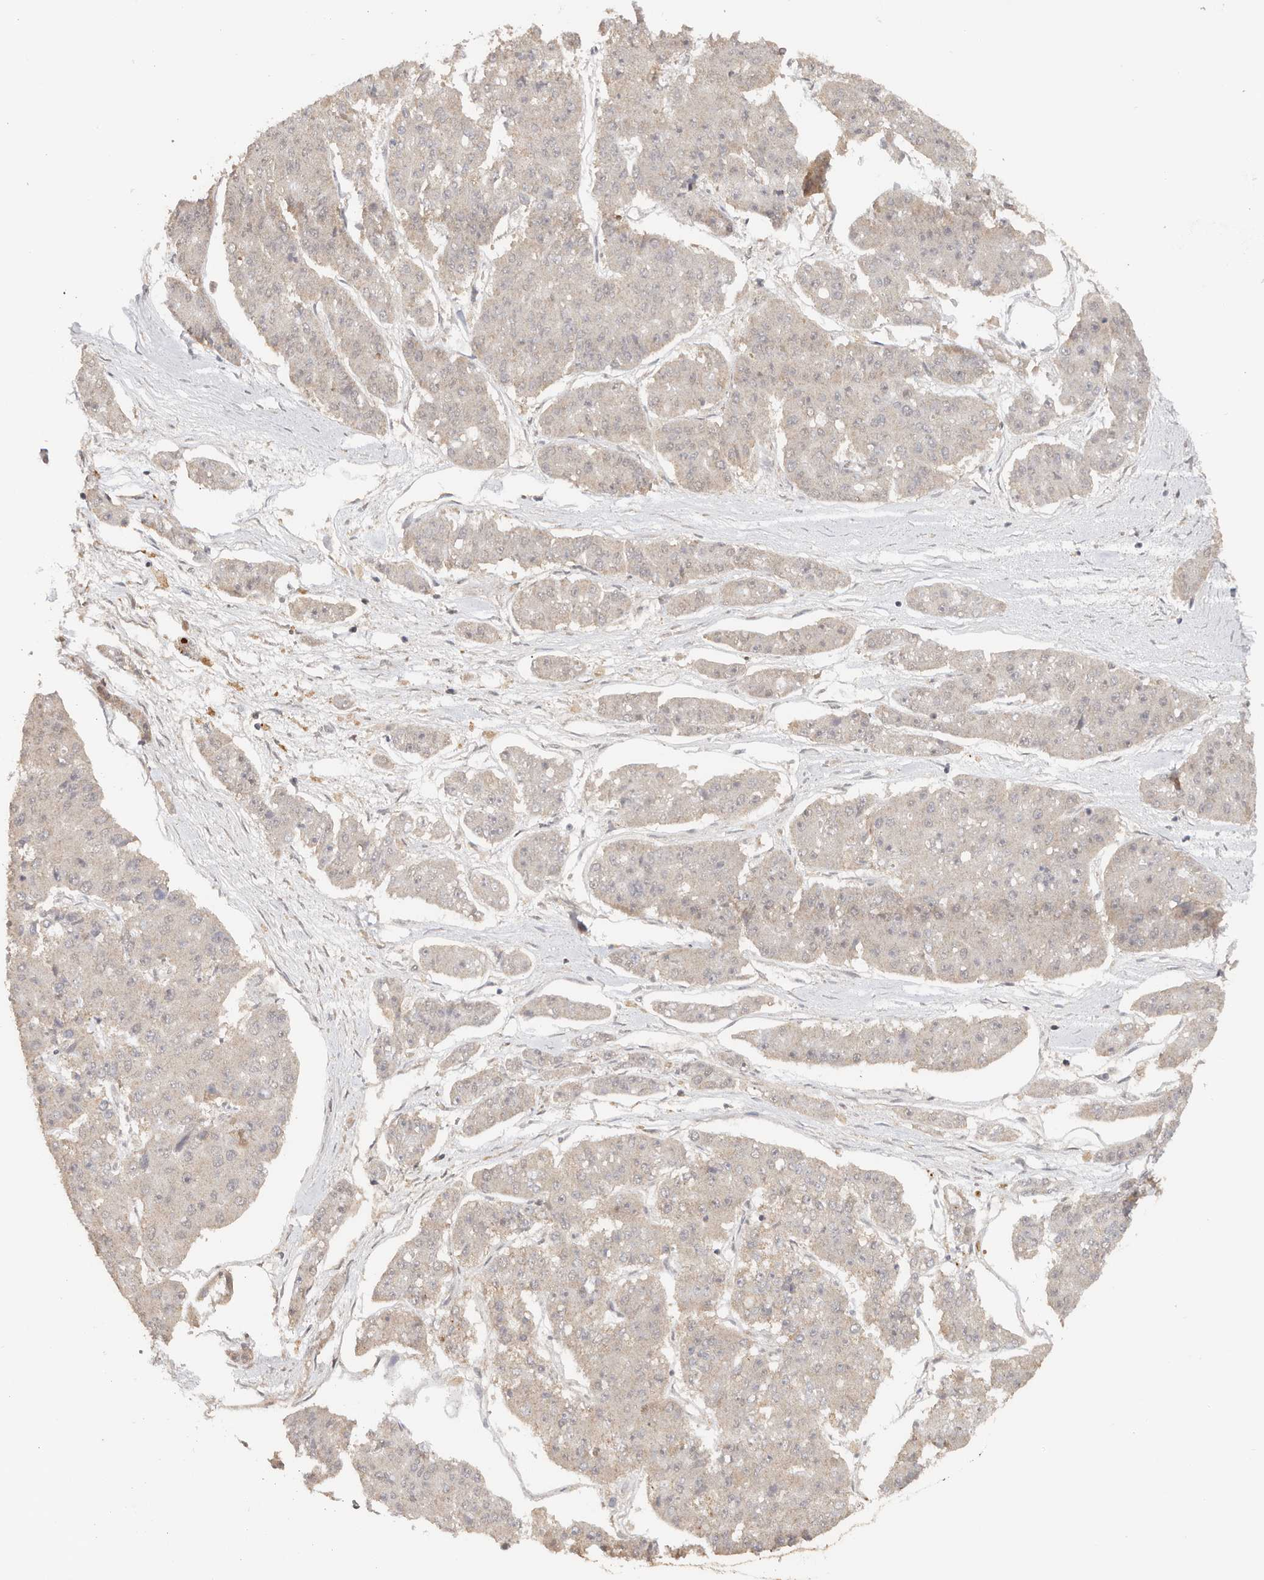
{"staining": {"intensity": "negative", "quantity": "none", "location": "none"}, "tissue": "pancreatic cancer", "cell_type": "Tumor cells", "image_type": "cancer", "snomed": [{"axis": "morphology", "description": "Adenocarcinoma, NOS"}, {"axis": "topography", "description": "Pancreas"}], "caption": "Pancreatic cancer (adenocarcinoma) stained for a protein using IHC shows no staining tumor cells.", "gene": "SEC14L1", "patient": {"sex": "male", "age": 50}}